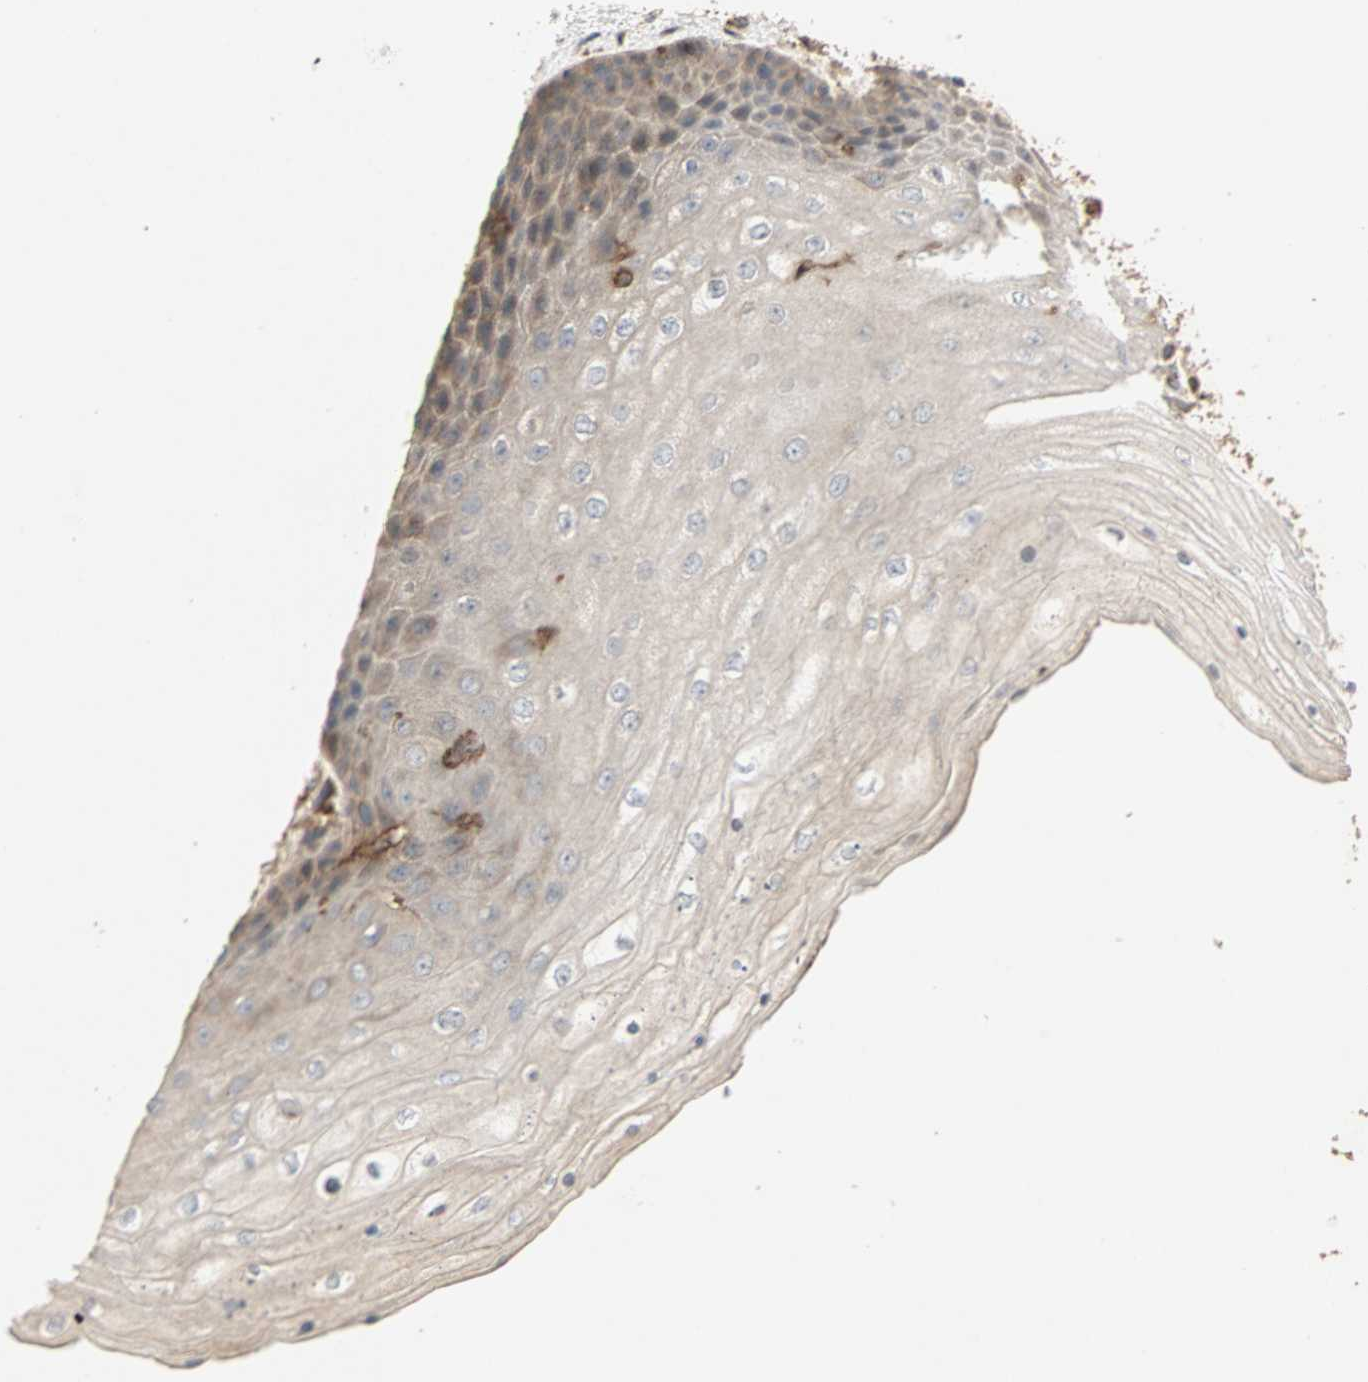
{"staining": {"intensity": "weak", "quantity": "25%-75%", "location": "cytoplasmic/membranous"}, "tissue": "skin", "cell_type": "Epidermal cells", "image_type": "normal", "snomed": [{"axis": "morphology", "description": "Normal tissue, NOS"}, {"axis": "topography", "description": "Anal"}], "caption": "Immunohistochemical staining of normal skin demonstrates weak cytoplasmic/membranous protein positivity in approximately 25%-75% of epidermal cells.", "gene": "GNAI2", "patient": {"sex": "female", "age": 46}}